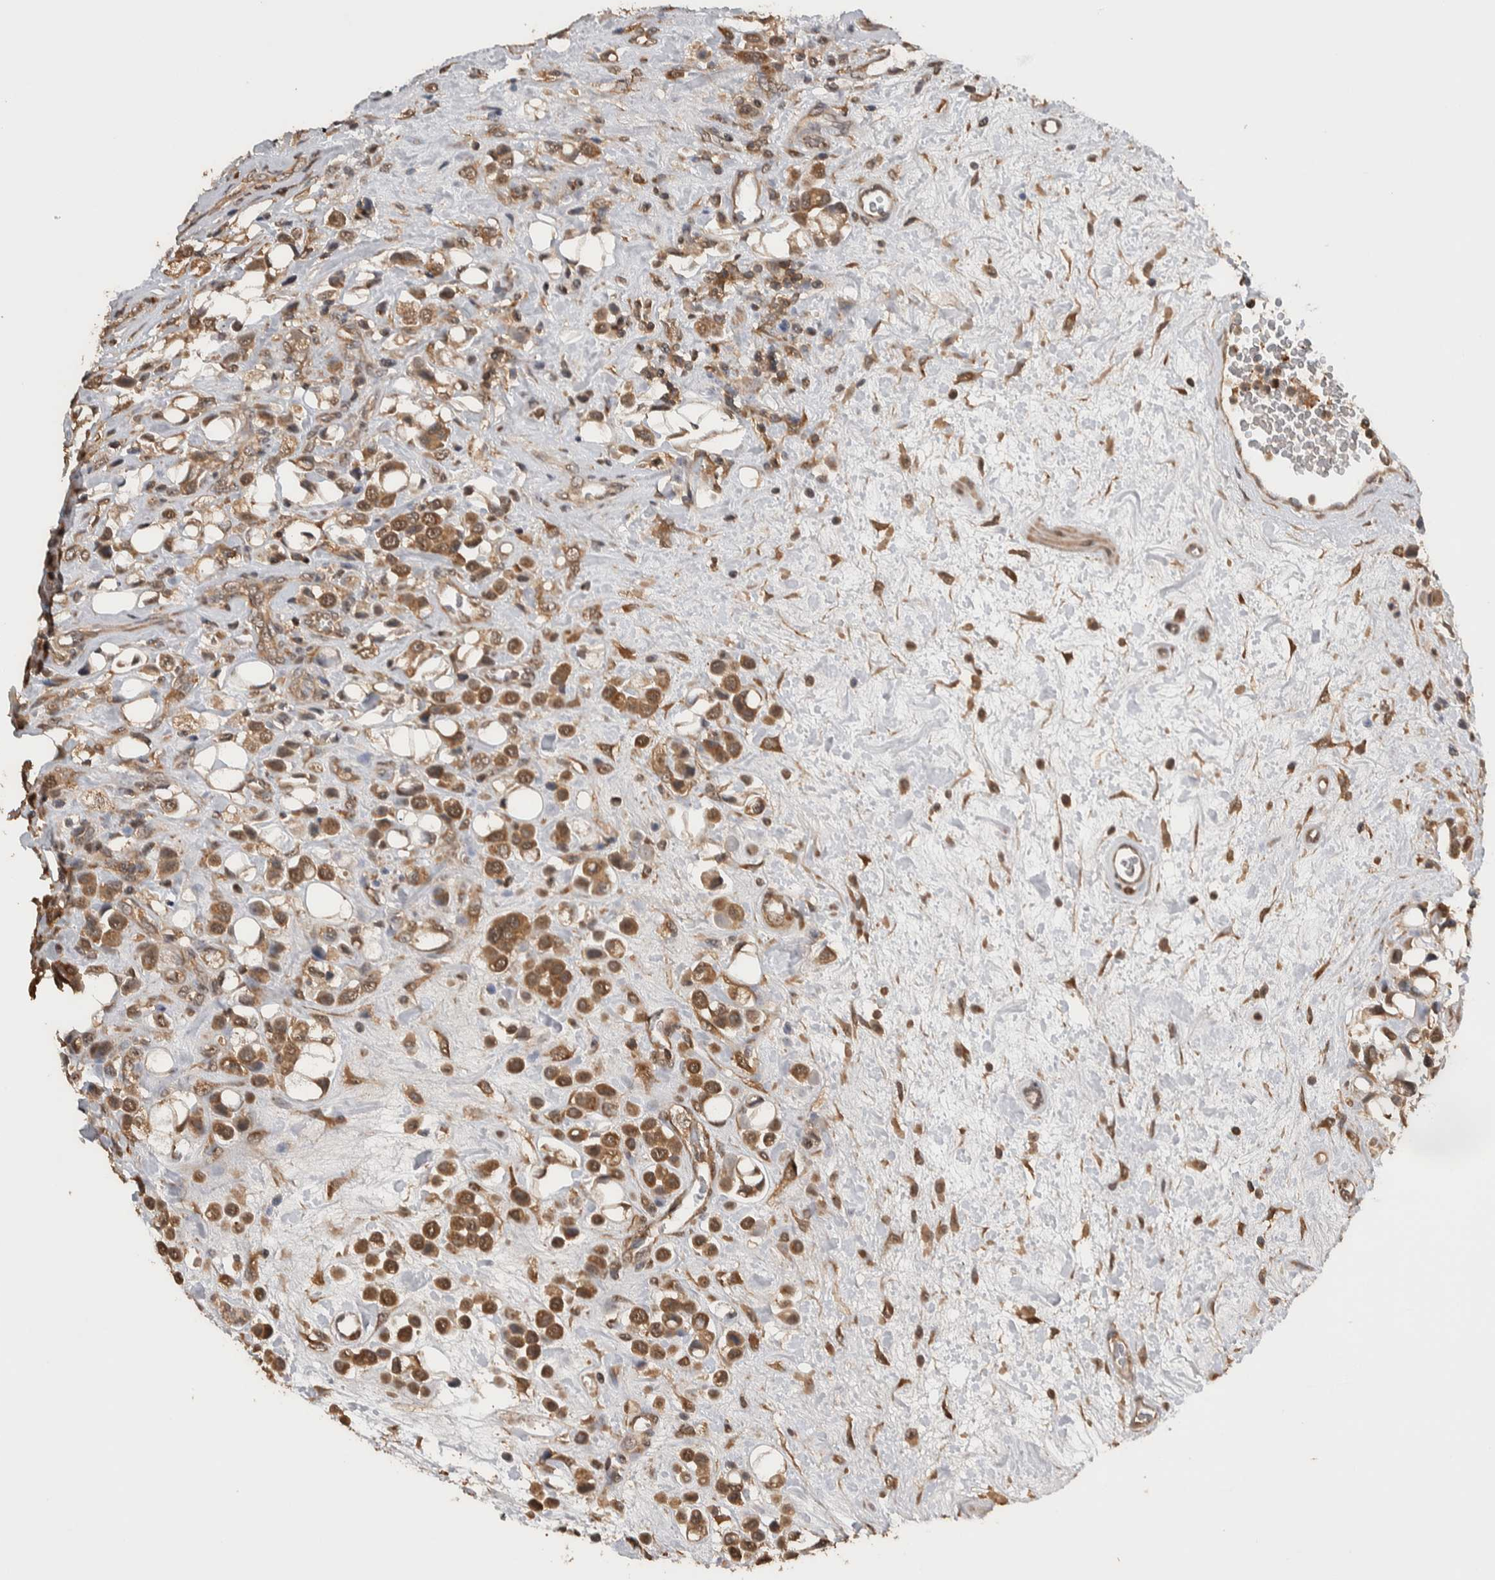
{"staining": {"intensity": "moderate", "quantity": ">75%", "location": "cytoplasmic/membranous,nuclear"}, "tissue": "urothelial cancer", "cell_type": "Tumor cells", "image_type": "cancer", "snomed": [{"axis": "morphology", "description": "Urothelial carcinoma, High grade"}, {"axis": "topography", "description": "Urinary bladder"}], "caption": "Urothelial carcinoma (high-grade) stained with a brown dye shows moderate cytoplasmic/membranous and nuclear positive staining in approximately >75% of tumor cells.", "gene": "DVL2", "patient": {"sex": "male", "age": 50}}